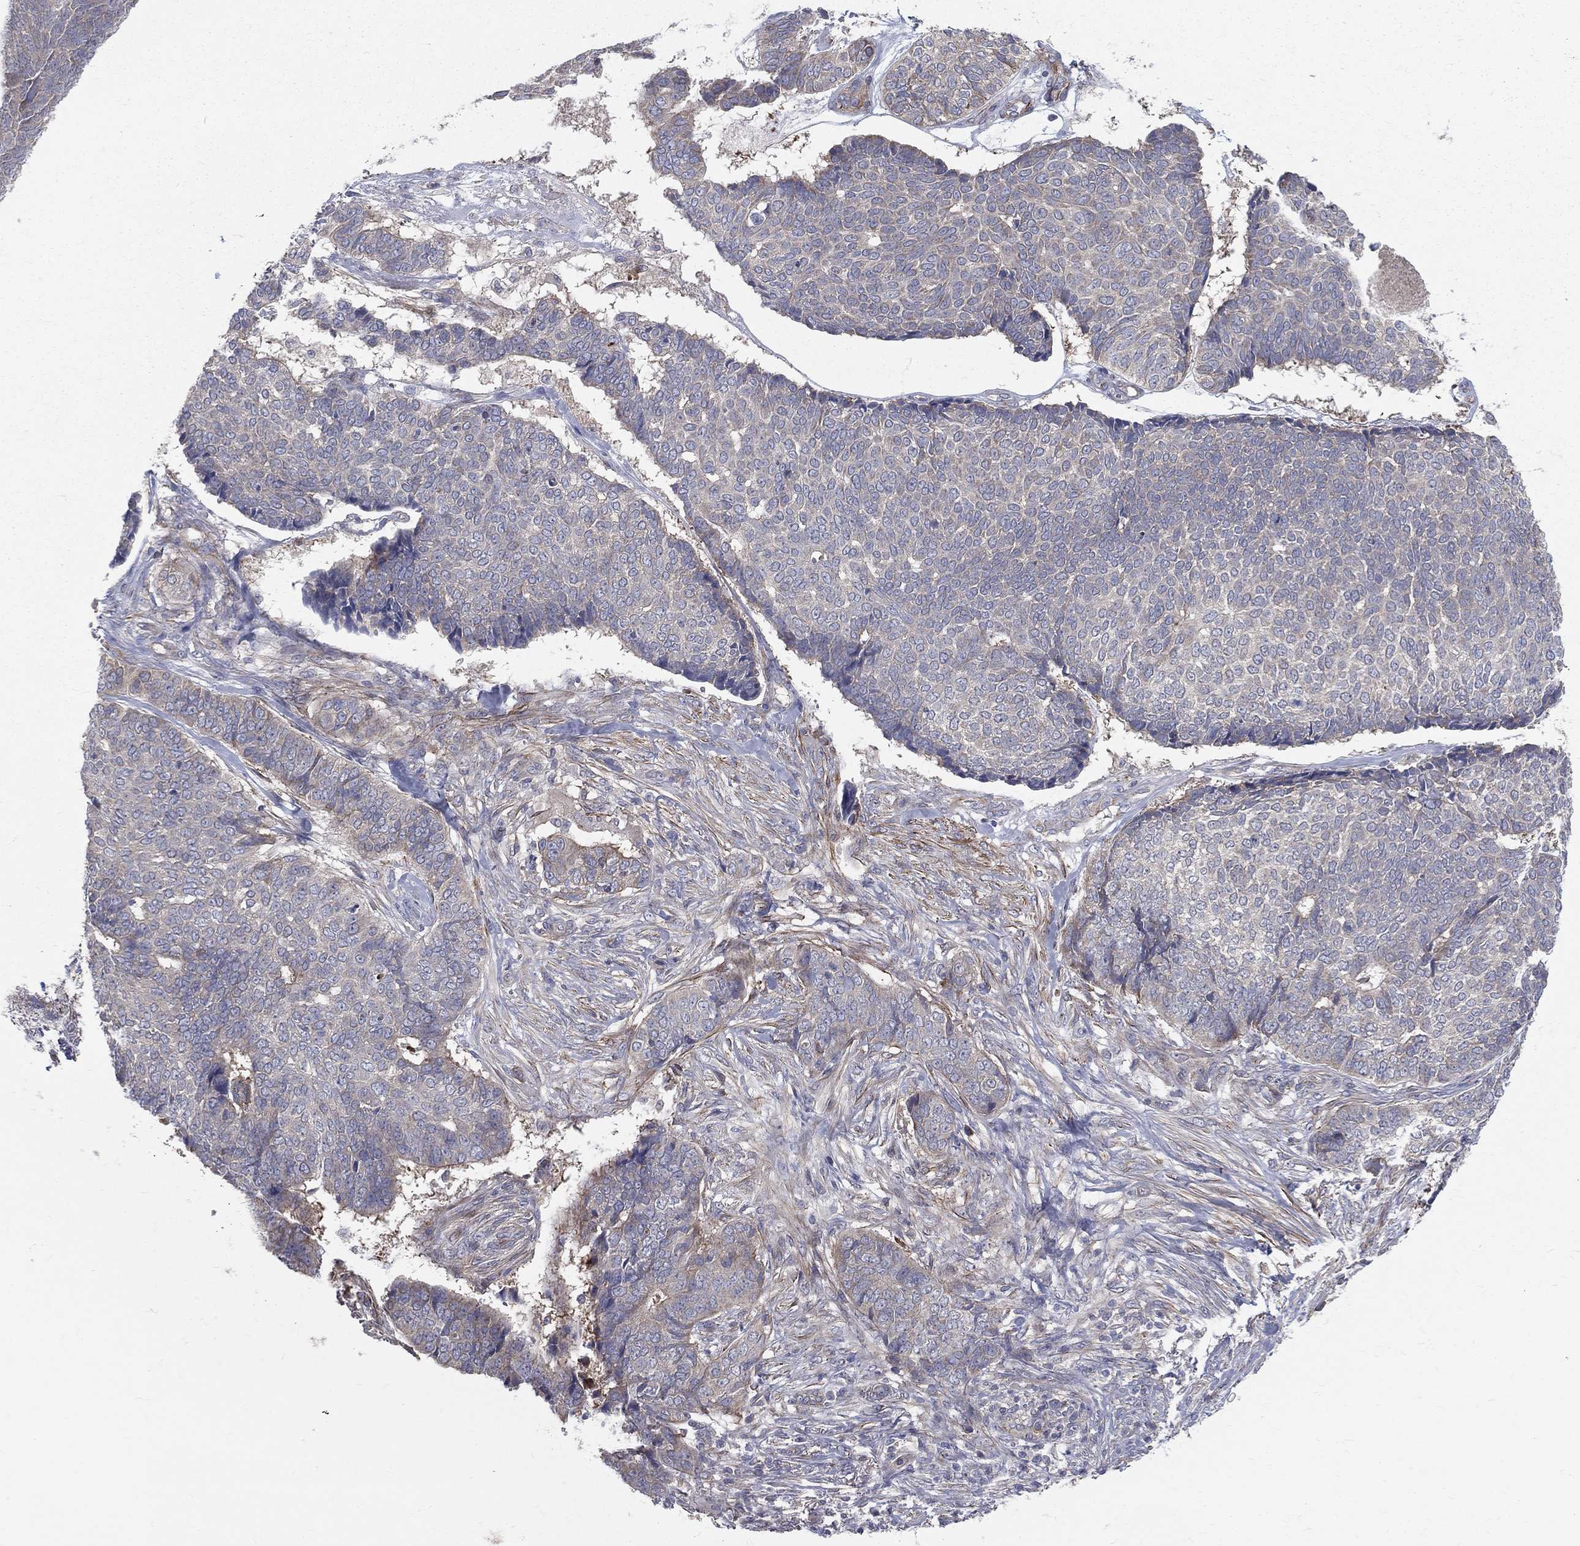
{"staining": {"intensity": "moderate", "quantity": "<25%", "location": "cytoplasmic/membranous"}, "tissue": "skin cancer", "cell_type": "Tumor cells", "image_type": "cancer", "snomed": [{"axis": "morphology", "description": "Basal cell carcinoma"}, {"axis": "topography", "description": "Skin"}], "caption": "IHC of human skin basal cell carcinoma shows low levels of moderate cytoplasmic/membranous staining in approximately <25% of tumor cells.", "gene": "POMZP3", "patient": {"sex": "male", "age": 86}}